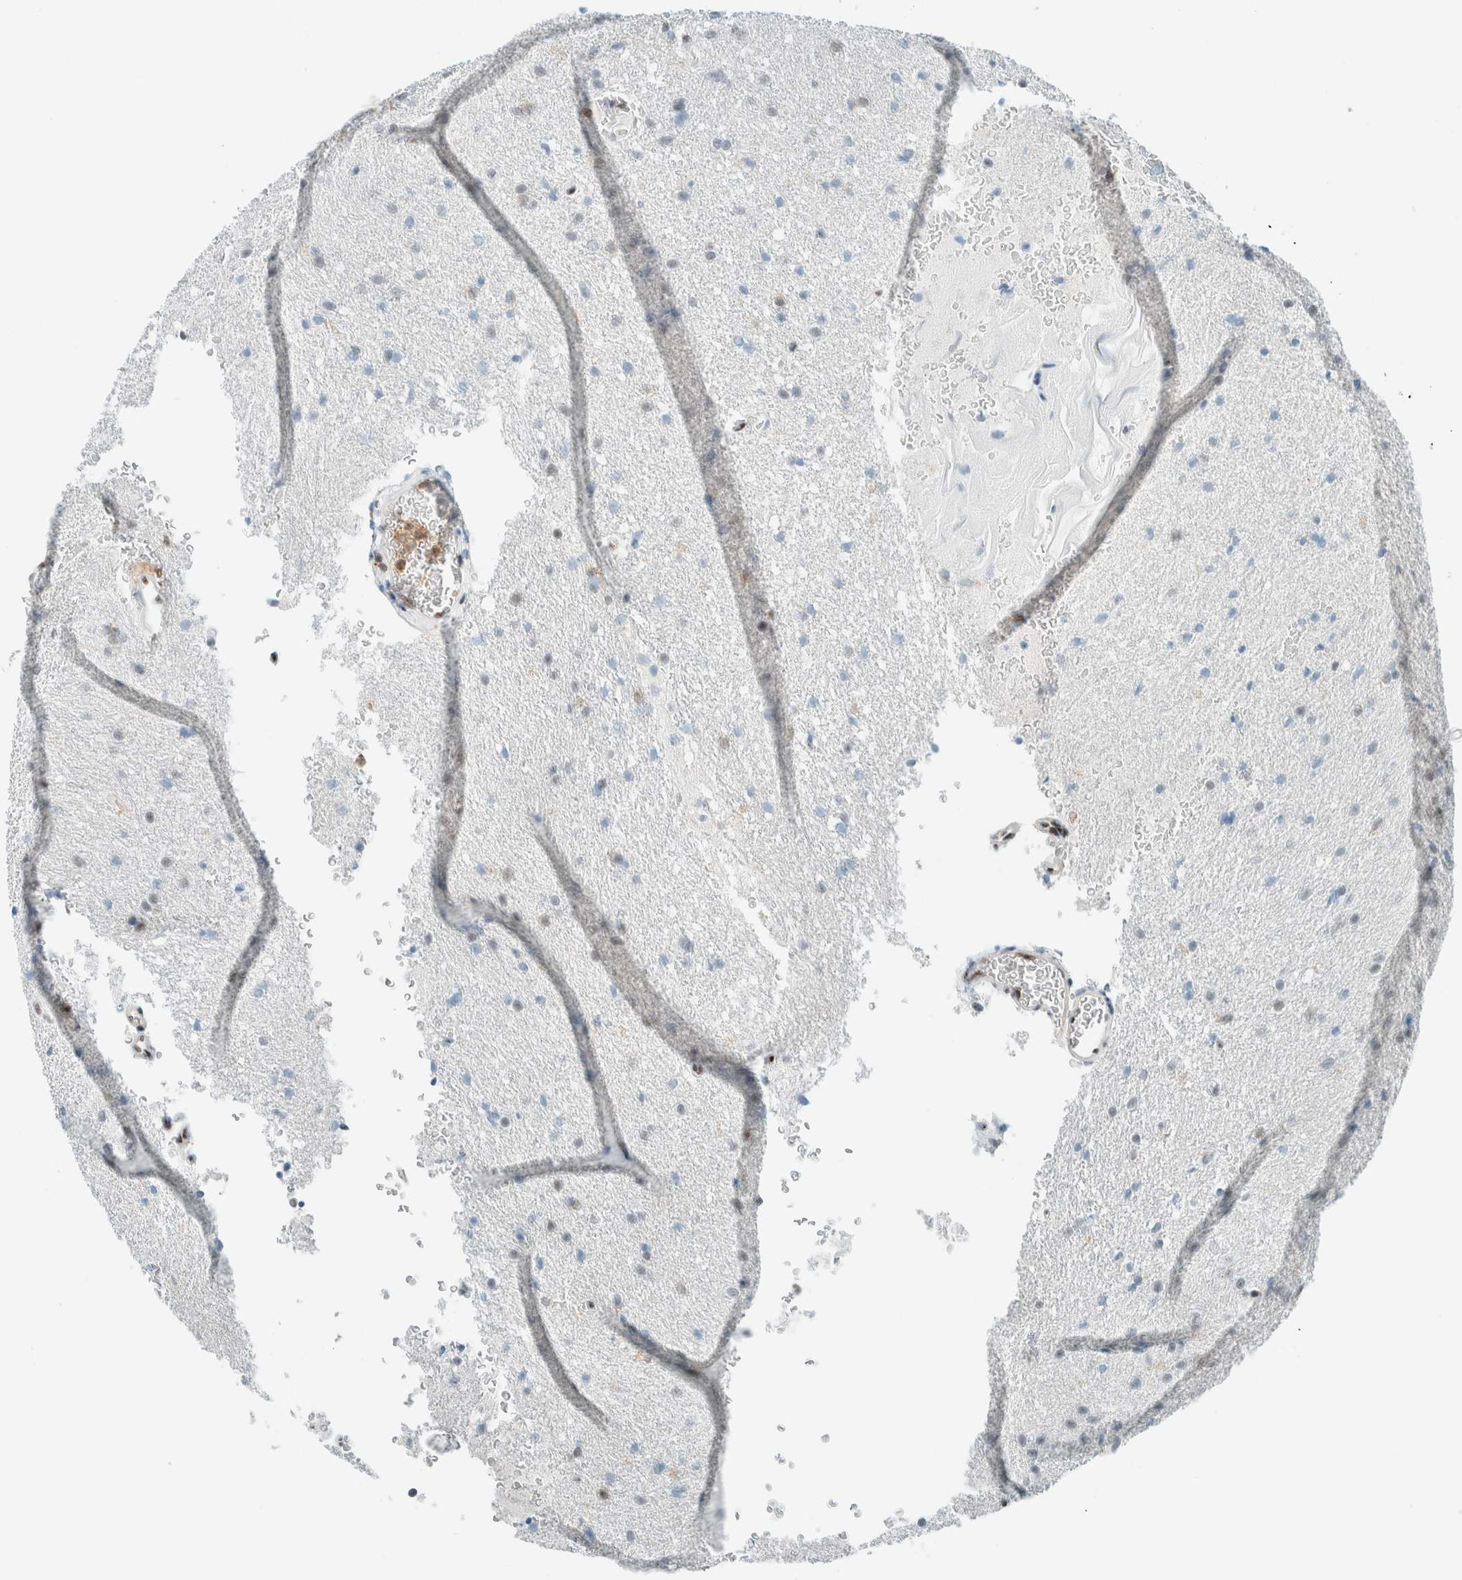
{"staining": {"intensity": "negative", "quantity": "none", "location": "none"}, "tissue": "glioma", "cell_type": "Tumor cells", "image_type": "cancer", "snomed": [{"axis": "morphology", "description": "Glioma, malignant, Low grade"}, {"axis": "topography", "description": "Brain"}], "caption": "An immunohistochemistry (IHC) micrograph of malignant low-grade glioma is shown. There is no staining in tumor cells of malignant low-grade glioma. The staining is performed using DAB (3,3'-diaminobenzidine) brown chromogen with nuclei counter-stained in using hematoxylin.", "gene": "CYSRT1", "patient": {"sex": "female", "age": 37}}